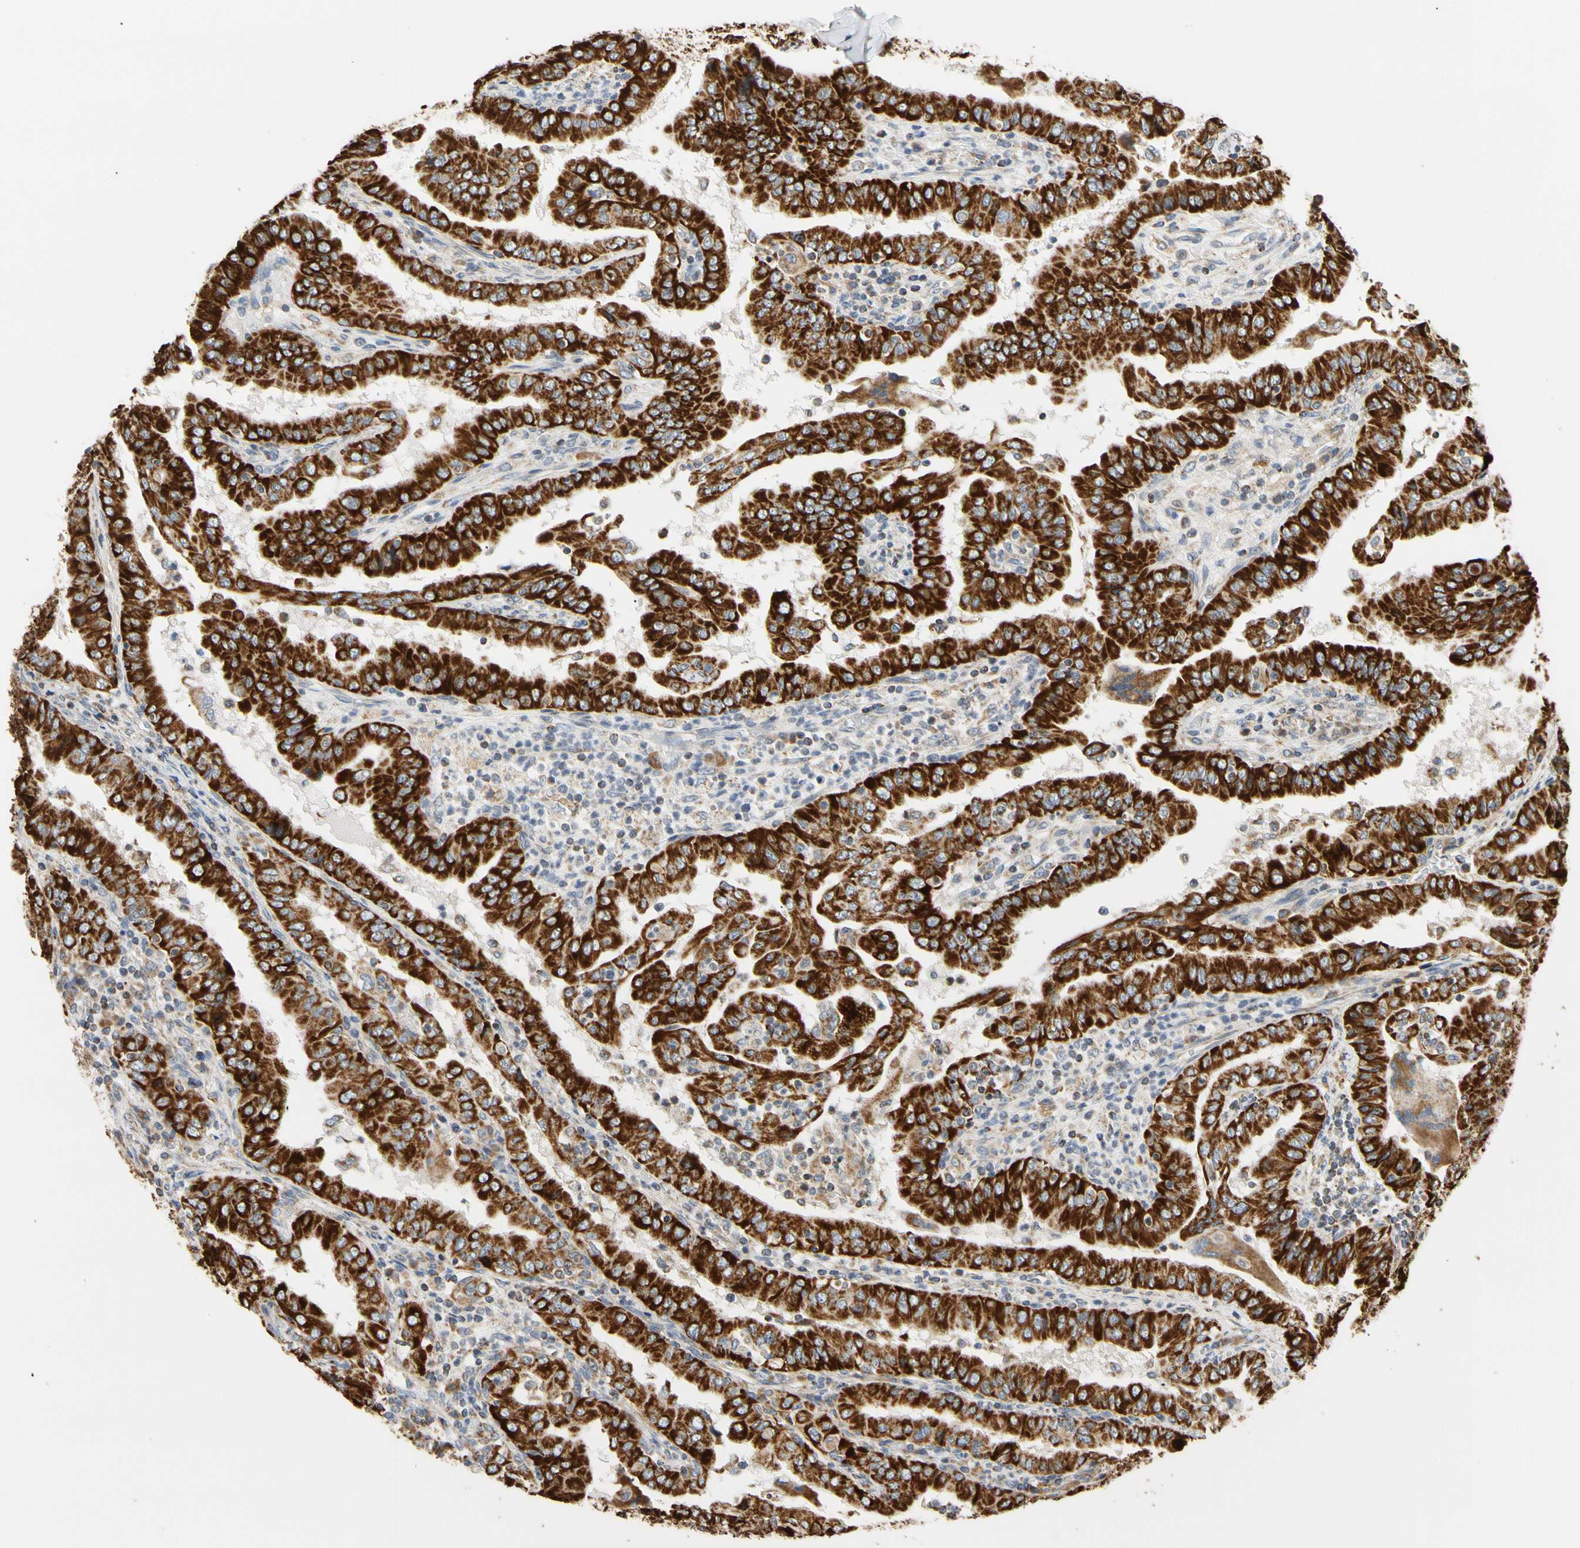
{"staining": {"intensity": "strong", "quantity": ">75%", "location": "cytoplasmic/membranous"}, "tissue": "thyroid cancer", "cell_type": "Tumor cells", "image_type": "cancer", "snomed": [{"axis": "morphology", "description": "Papillary adenocarcinoma, NOS"}, {"axis": "topography", "description": "Thyroid gland"}], "caption": "A brown stain highlights strong cytoplasmic/membranous expression of a protein in thyroid cancer (papillary adenocarcinoma) tumor cells. (DAB (3,3'-diaminobenzidine) = brown stain, brightfield microscopy at high magnification).", "gene": "PLGRKT", "patient": {"sex": "male", "age": 33}}